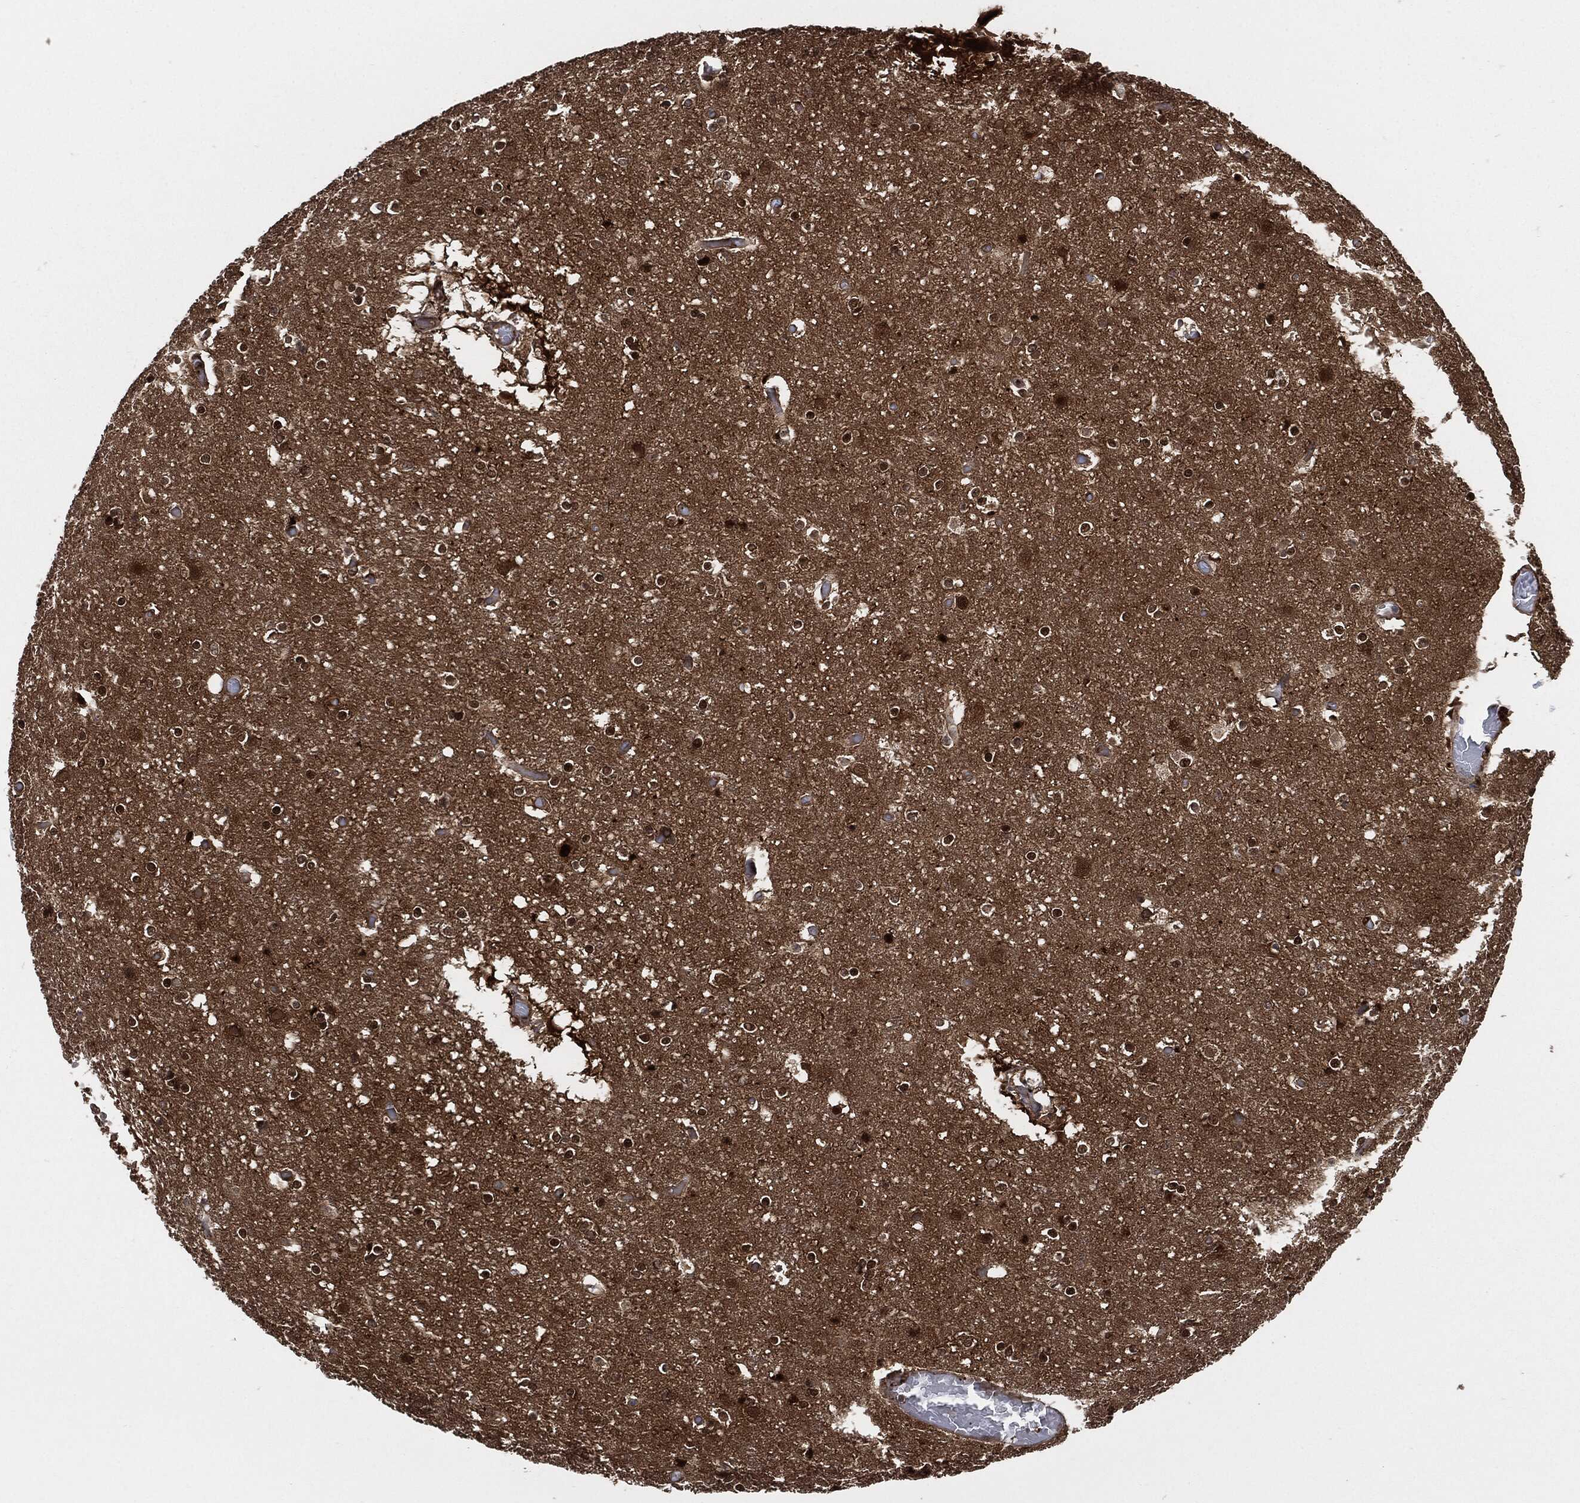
{"staining": {"intensity": "negative", "quantity": "none", "location": "none"}, "tissue": "cerebral cortex", "cell_type": "Endothelial cells", "image_type": "normal", "snomed": [{"axis": "morphology", "description": "Normal tissue, NOS"}, {"axis": "topography", "description": "Cerebral cortex"}], "caption": "High power microscopy micrograph of an IHC micrograph of unremarkable cerebral cortex, revealing no significant staining in endothelial cells.", "gene": "DCTN1", "patient": {"sex": "female", "age": 52}}